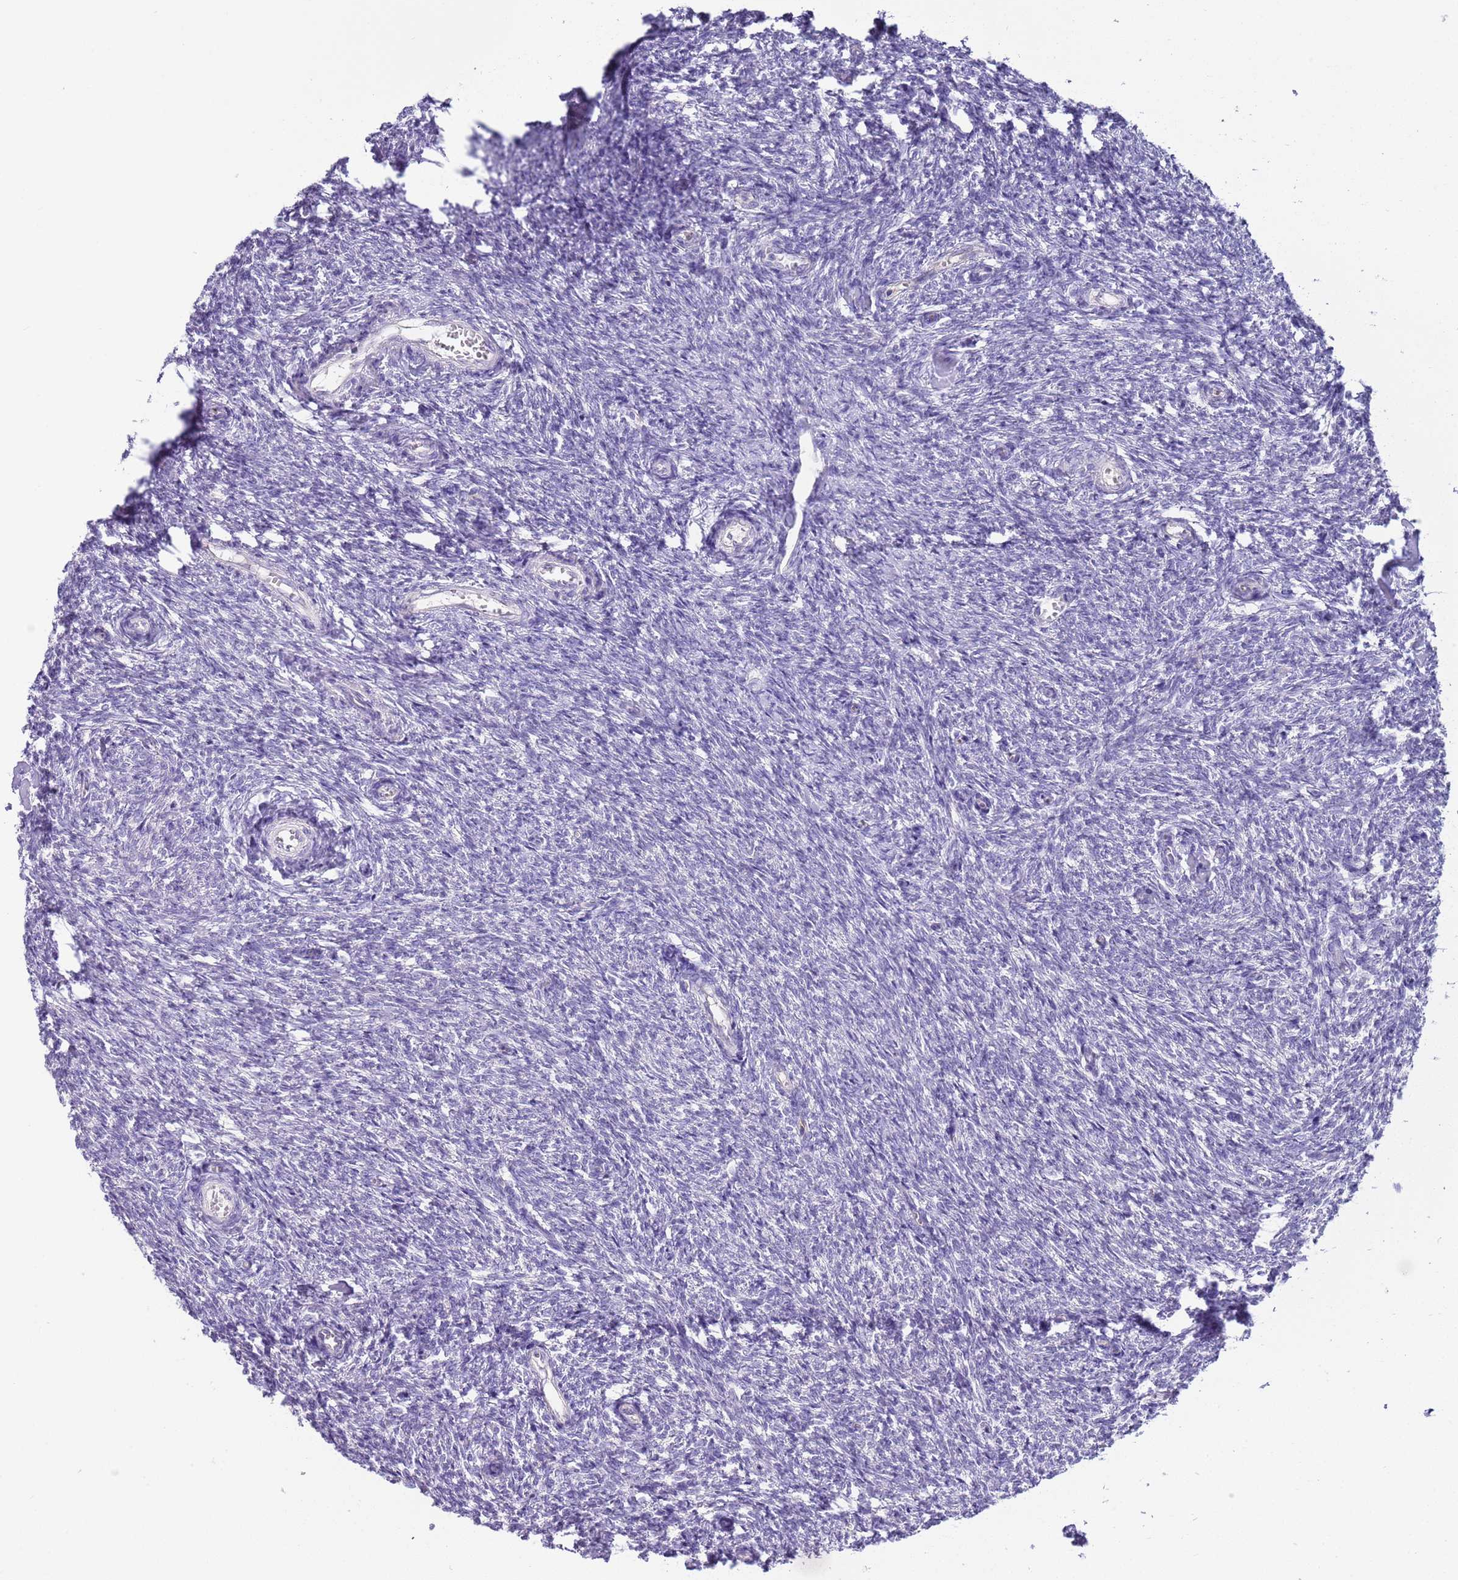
{"staining": {"intensity": "negative", "quantity": "none", "location": "none"}, "tissue": "ovary", "cell_type": "Ovarian stroma cells", "image_type": "normal", "snomed": [{"axis": "morphology", "description": "Normal tissue, NOS"}, {"axis": "topography", "description": "Ovary"}], "caption": "The histopathology image shows no significant staining in ovarian stroma cells of ovary. (DAB (3,3'-diaminobenzidine) immunohistochemistry, high magnification).", "gene": "BRMS1L", "patient": {"sex": "female", "age": 44}}